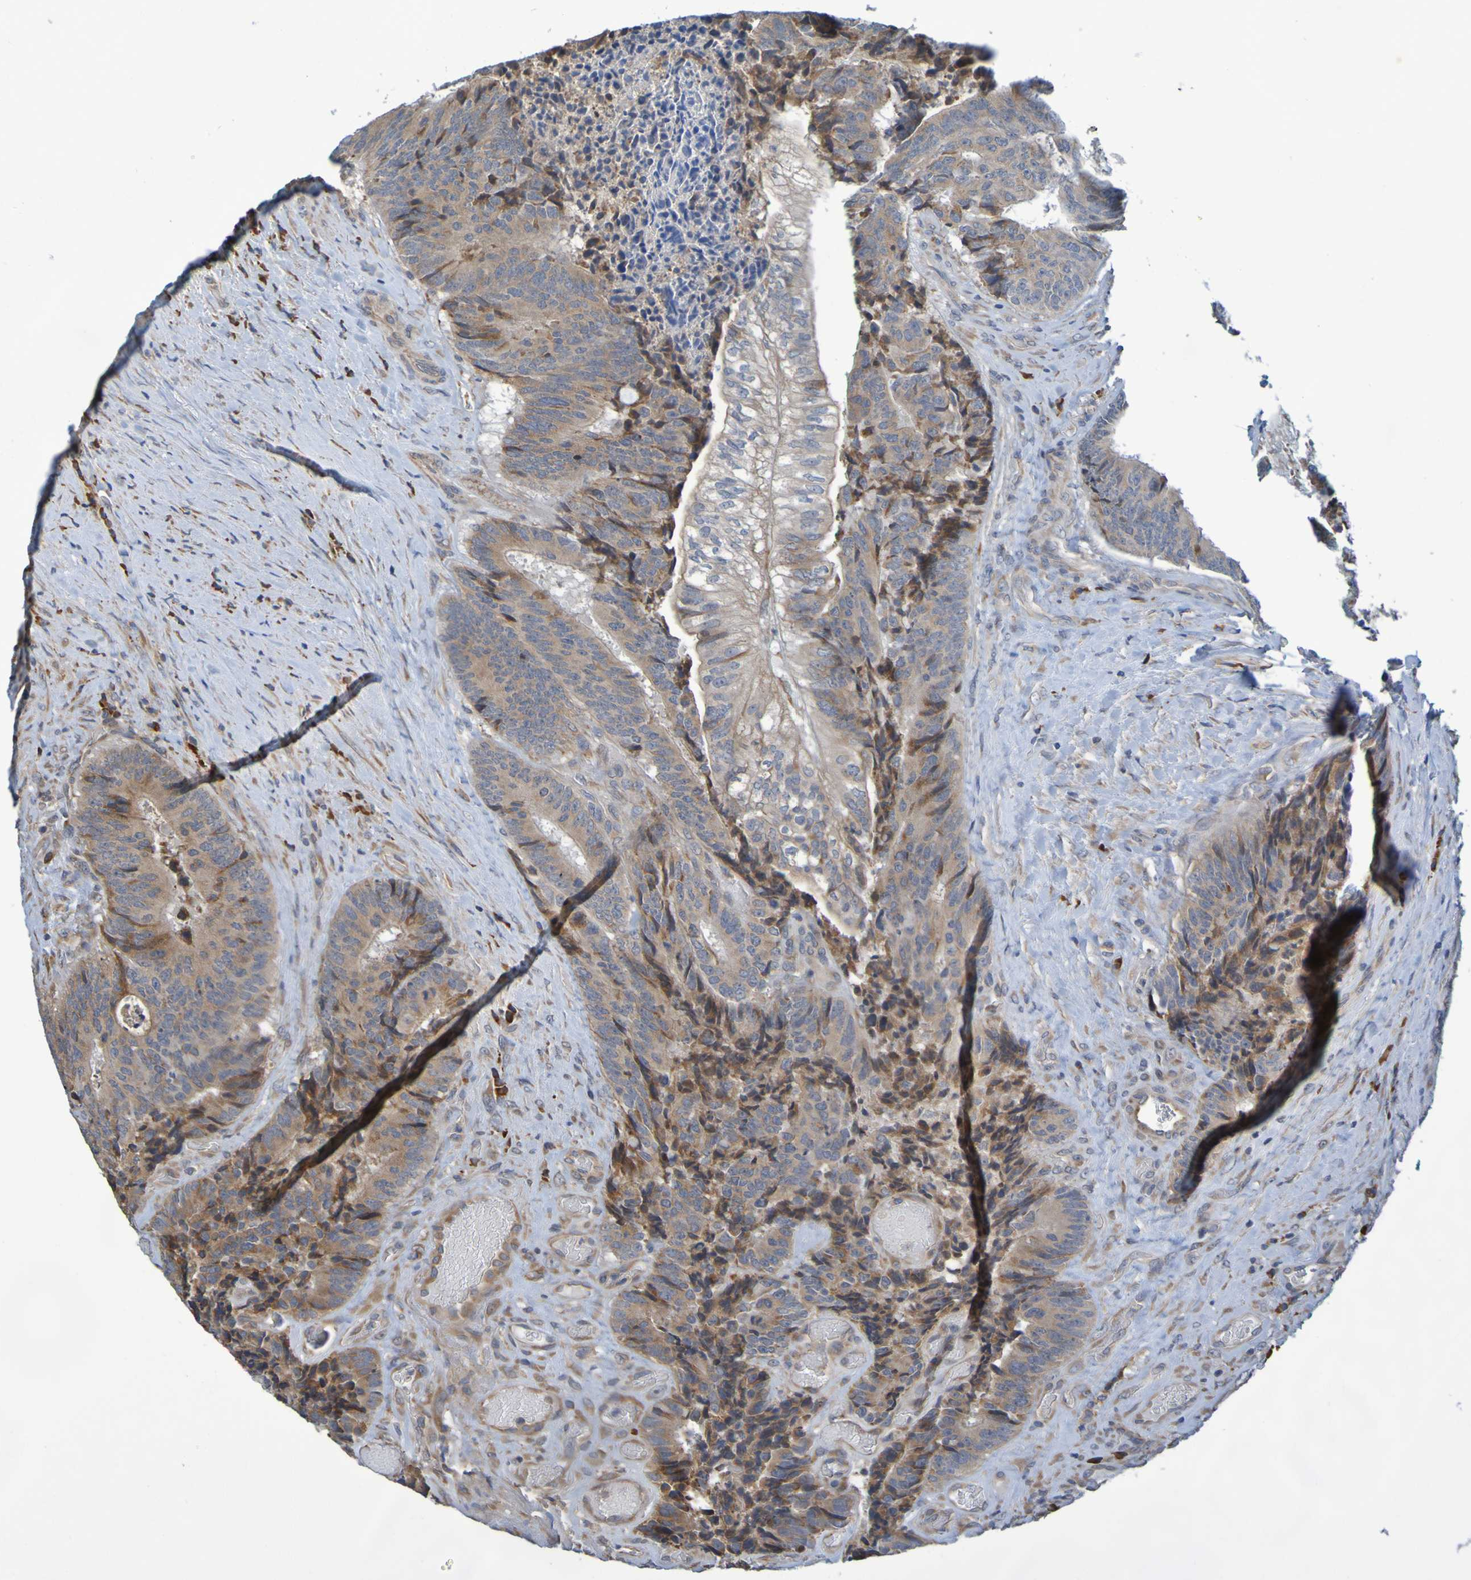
{"staining": {"intensity": "weak", "quantity": ">75%", "location": "cytoplasmic/membranous"}, "tissue": "colorectal cancer", "cell_type": "Tumor cells", "image_type": "cancer", "snomed": [{"axis": "morphology", "description": "Adenocarcinoma, NOS"}, {"axis": "topography", "description": "Rectum"}], "caption": "The micrograph demonstrates staining of adenocarcinoma (colorectal), revealing weak cytoplasmic/membranous protein expression (brown color) within tumor cells.", "gene": "CLDN18", "patient": {"sex": "male", "age": 72}}